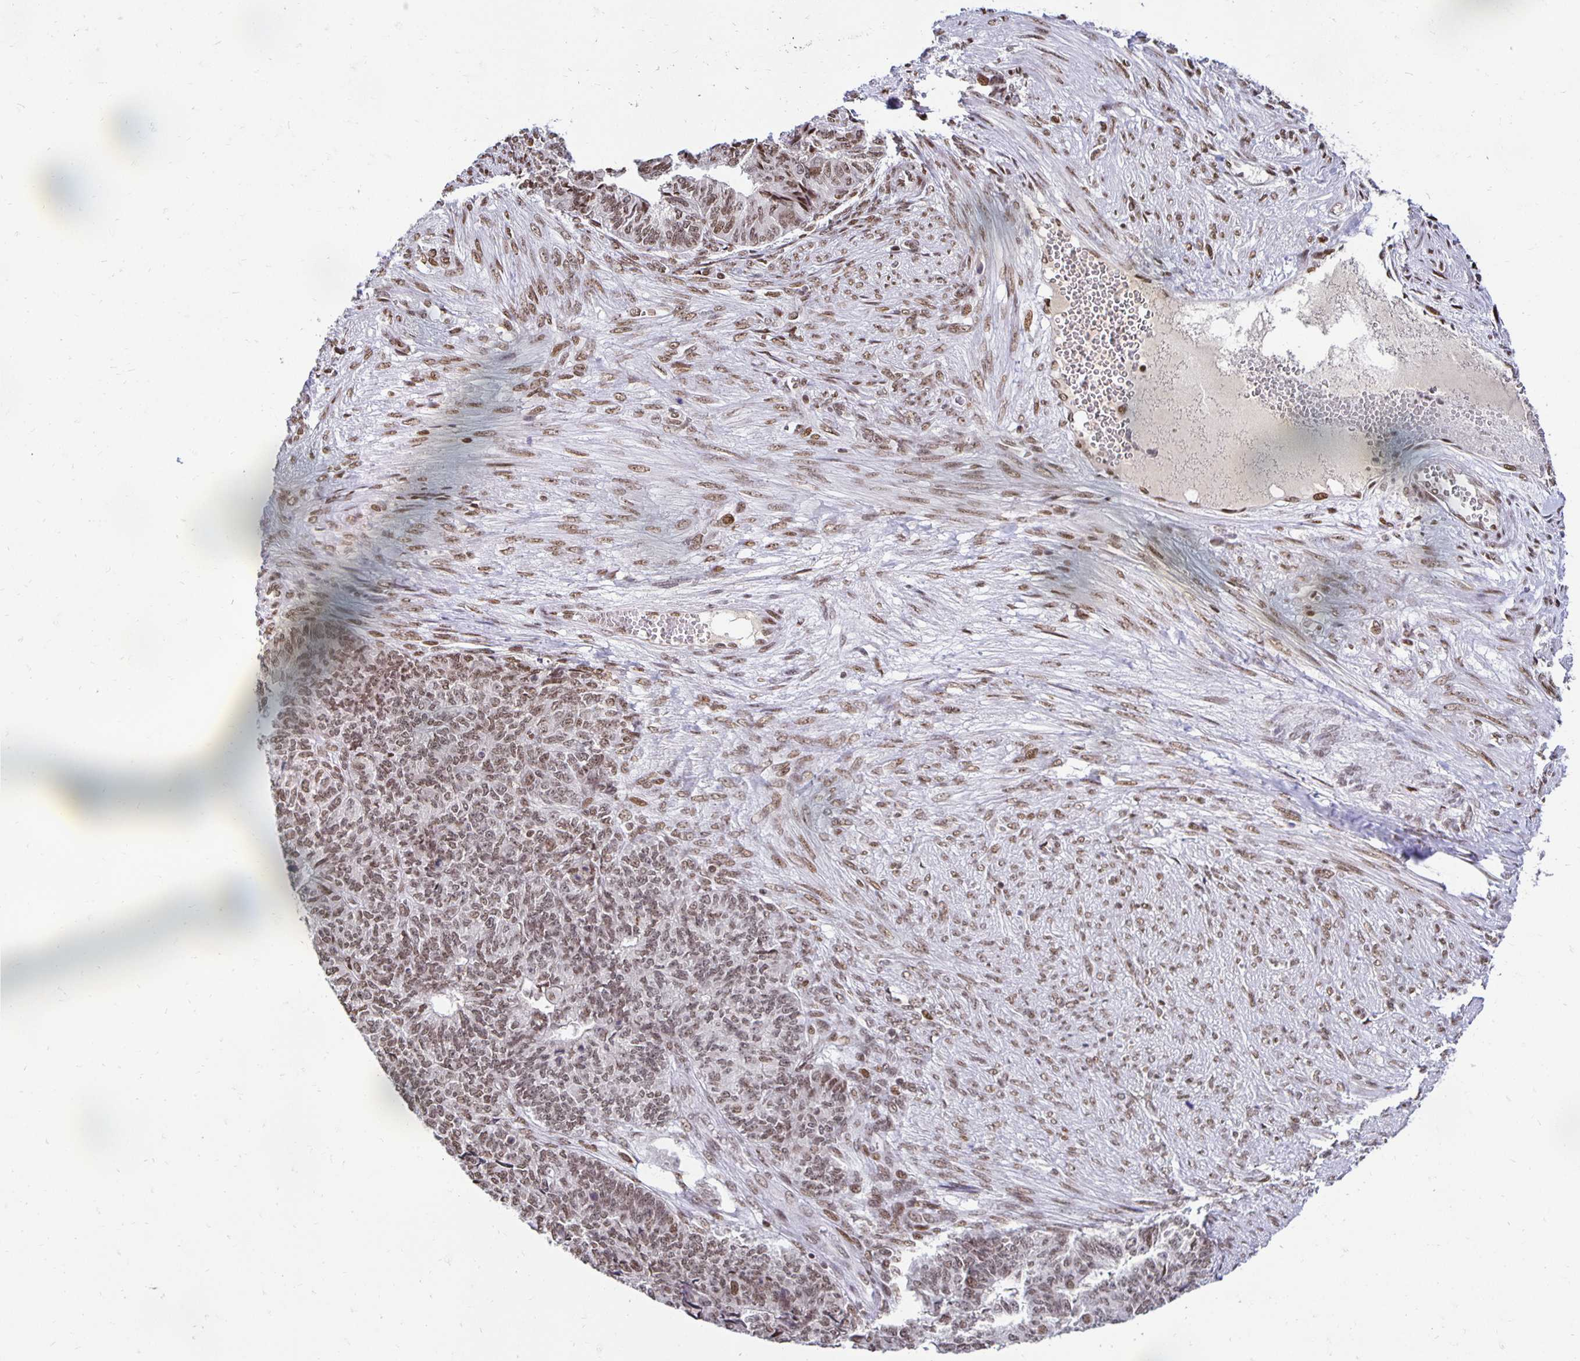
{"staining": {"intensity": "moderate", "quantity": ">75%", "location": "nuclear"}, "tissue": "endometrial cancer", "cell_type": "Tumor cells", "image_type": "cancer", "snomed": [{"axis": "morphology", "description": "Adenocarcinoma, NOS"}, {"axis": "topography", "description": "Endometrium"}], "caption": "Protein staining of endometrial cancer tissue displays moderate nuclear staining in about >75% of tumor cells.", "gene": "ZNF579", "patient": {"sex": "female", "age": 32}}